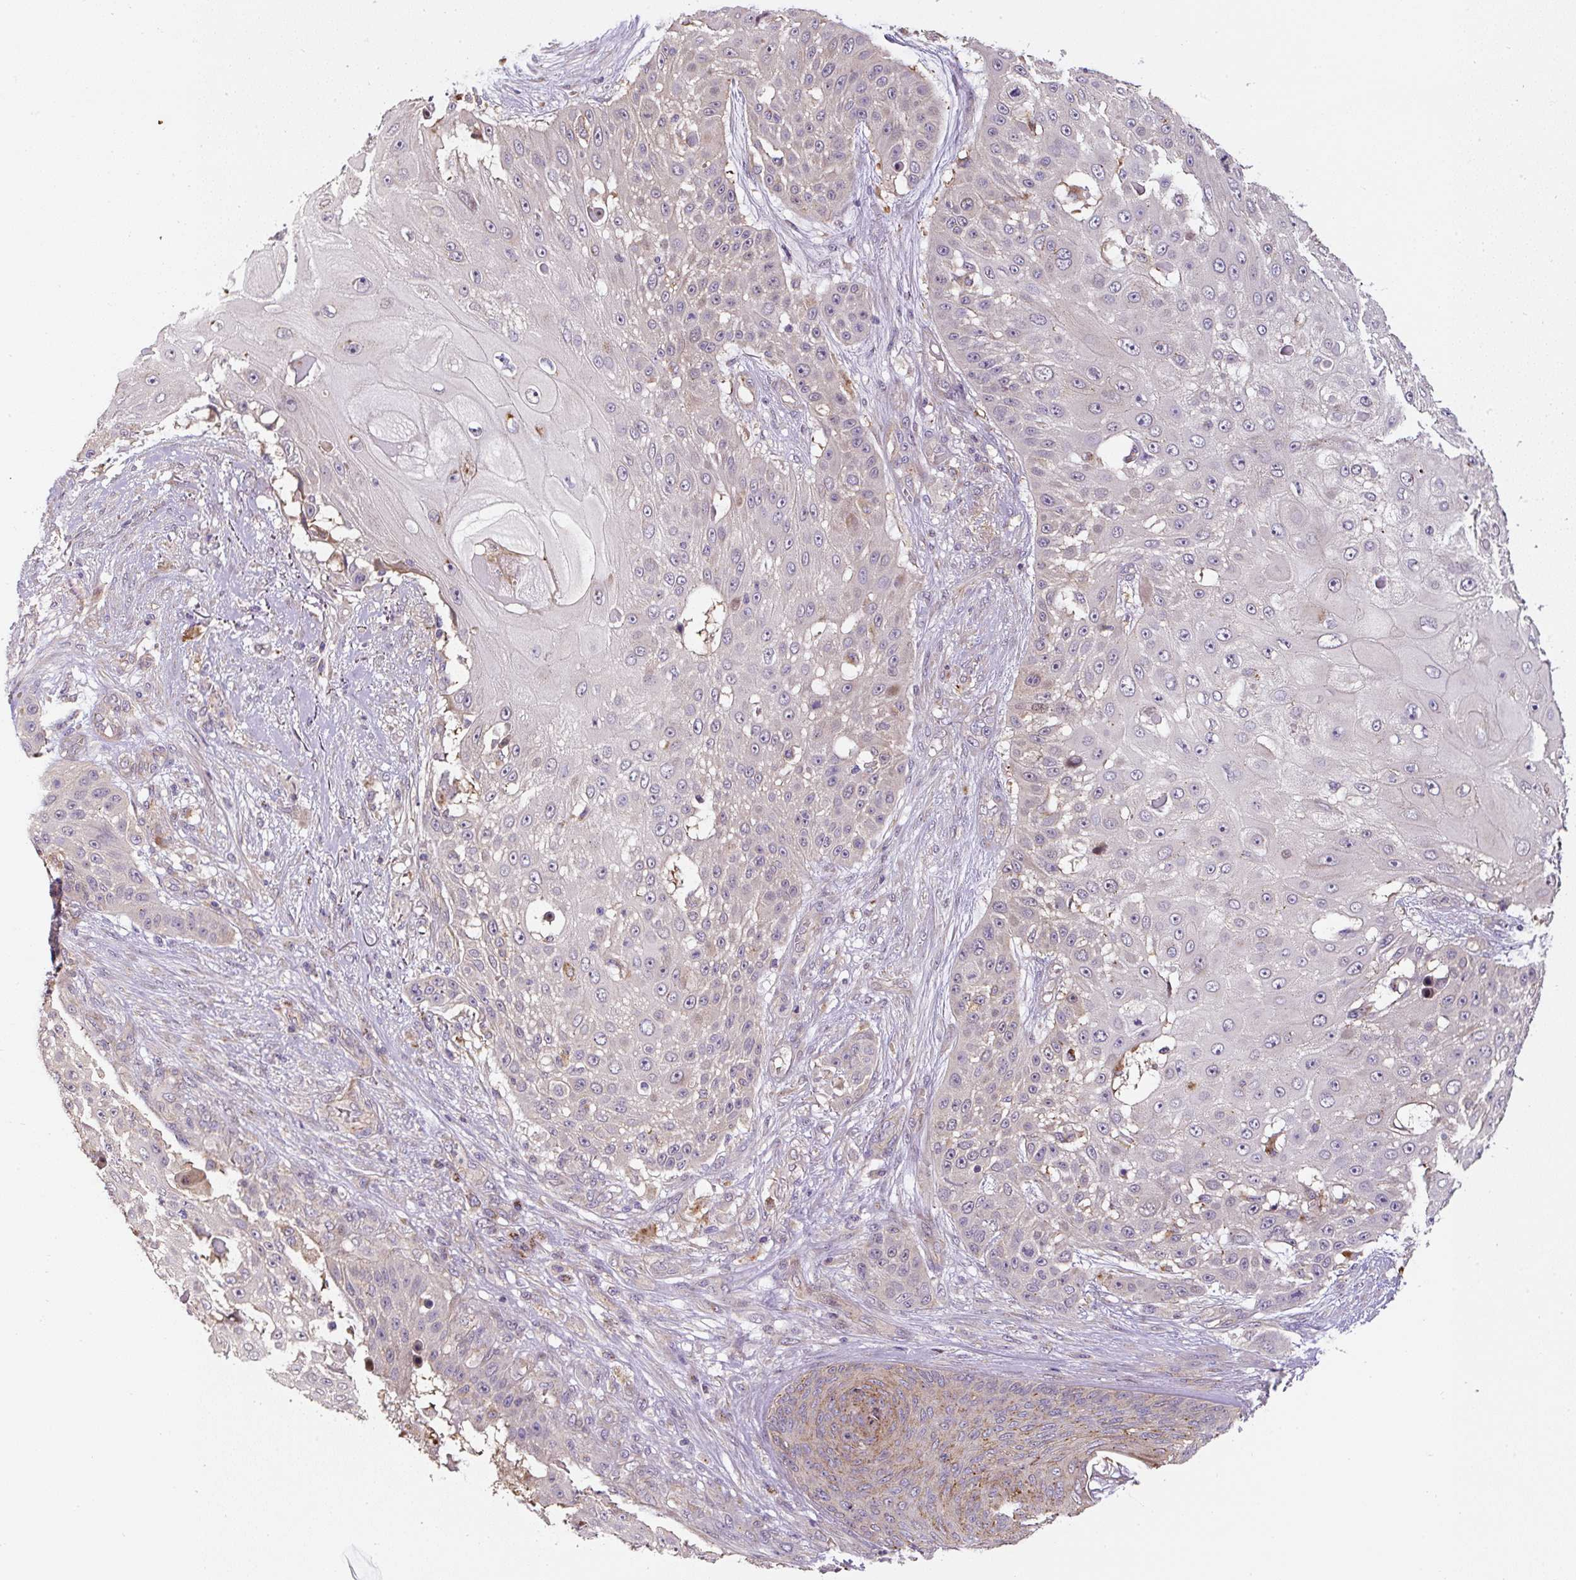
{"staining": {"intensity": "negative", "quantity": "none", "location": "none"}, "tissue": "skin cancer", "cell_type": "Tumor cells", "image_type": "cancer", "snomed": [{"axis": "morphology", "description": "Squamous cell carcinoma, NOS"}, {"axis": "topography", "description": "Skin"}], "caption": "A high-resolution histopathology image shows immunohistochemistry staining of skin cancer (squamous cell carcinoma), which displays no significant expression in tumor cells.", "gene": "RNF170", "patient": {"sex": "female", "age": 86}}